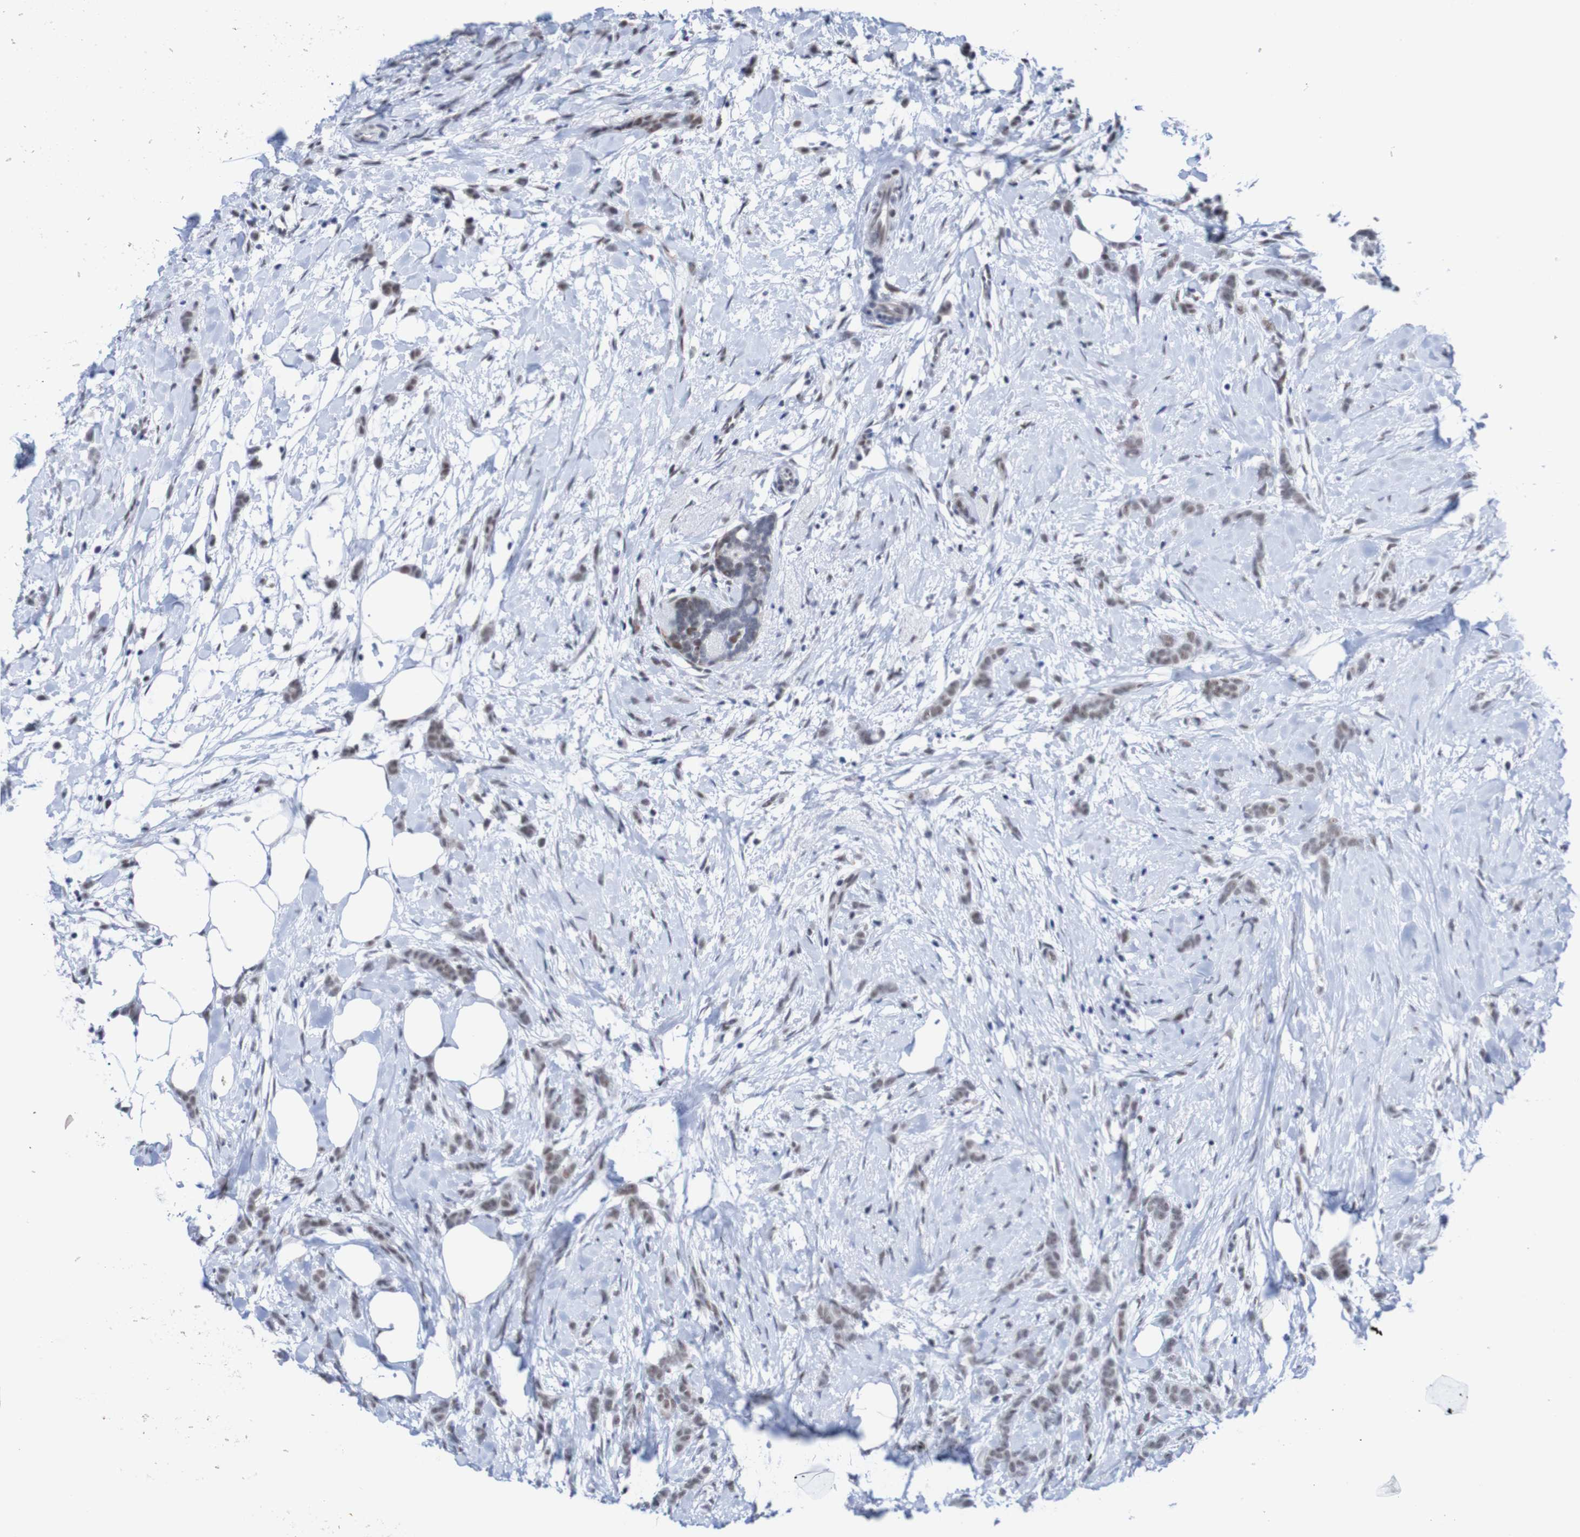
{"staining": {"intensity": "moderate", "quantity": "<25%", "location": "nuclear"}, "tissue": "breast cancer", "cell_type": "Tumor cells", "image_type": "cancer", "snomed": [{"axis": "morphology", "description": "Lobular carcinoma, in situ"}, {"axis": "morphology", "description": "Lobular carcinoma"}, {"axis": "topography", "description": "Breast"}], "caption": "This micrograph shows immunohistochemistry staining of human breast lobular carcinoma, with low moderate nuclear expression in approximately <25% of tumor cells.", "gene": "CDC5L", "patient": {"sex": "female", "age": 41}}